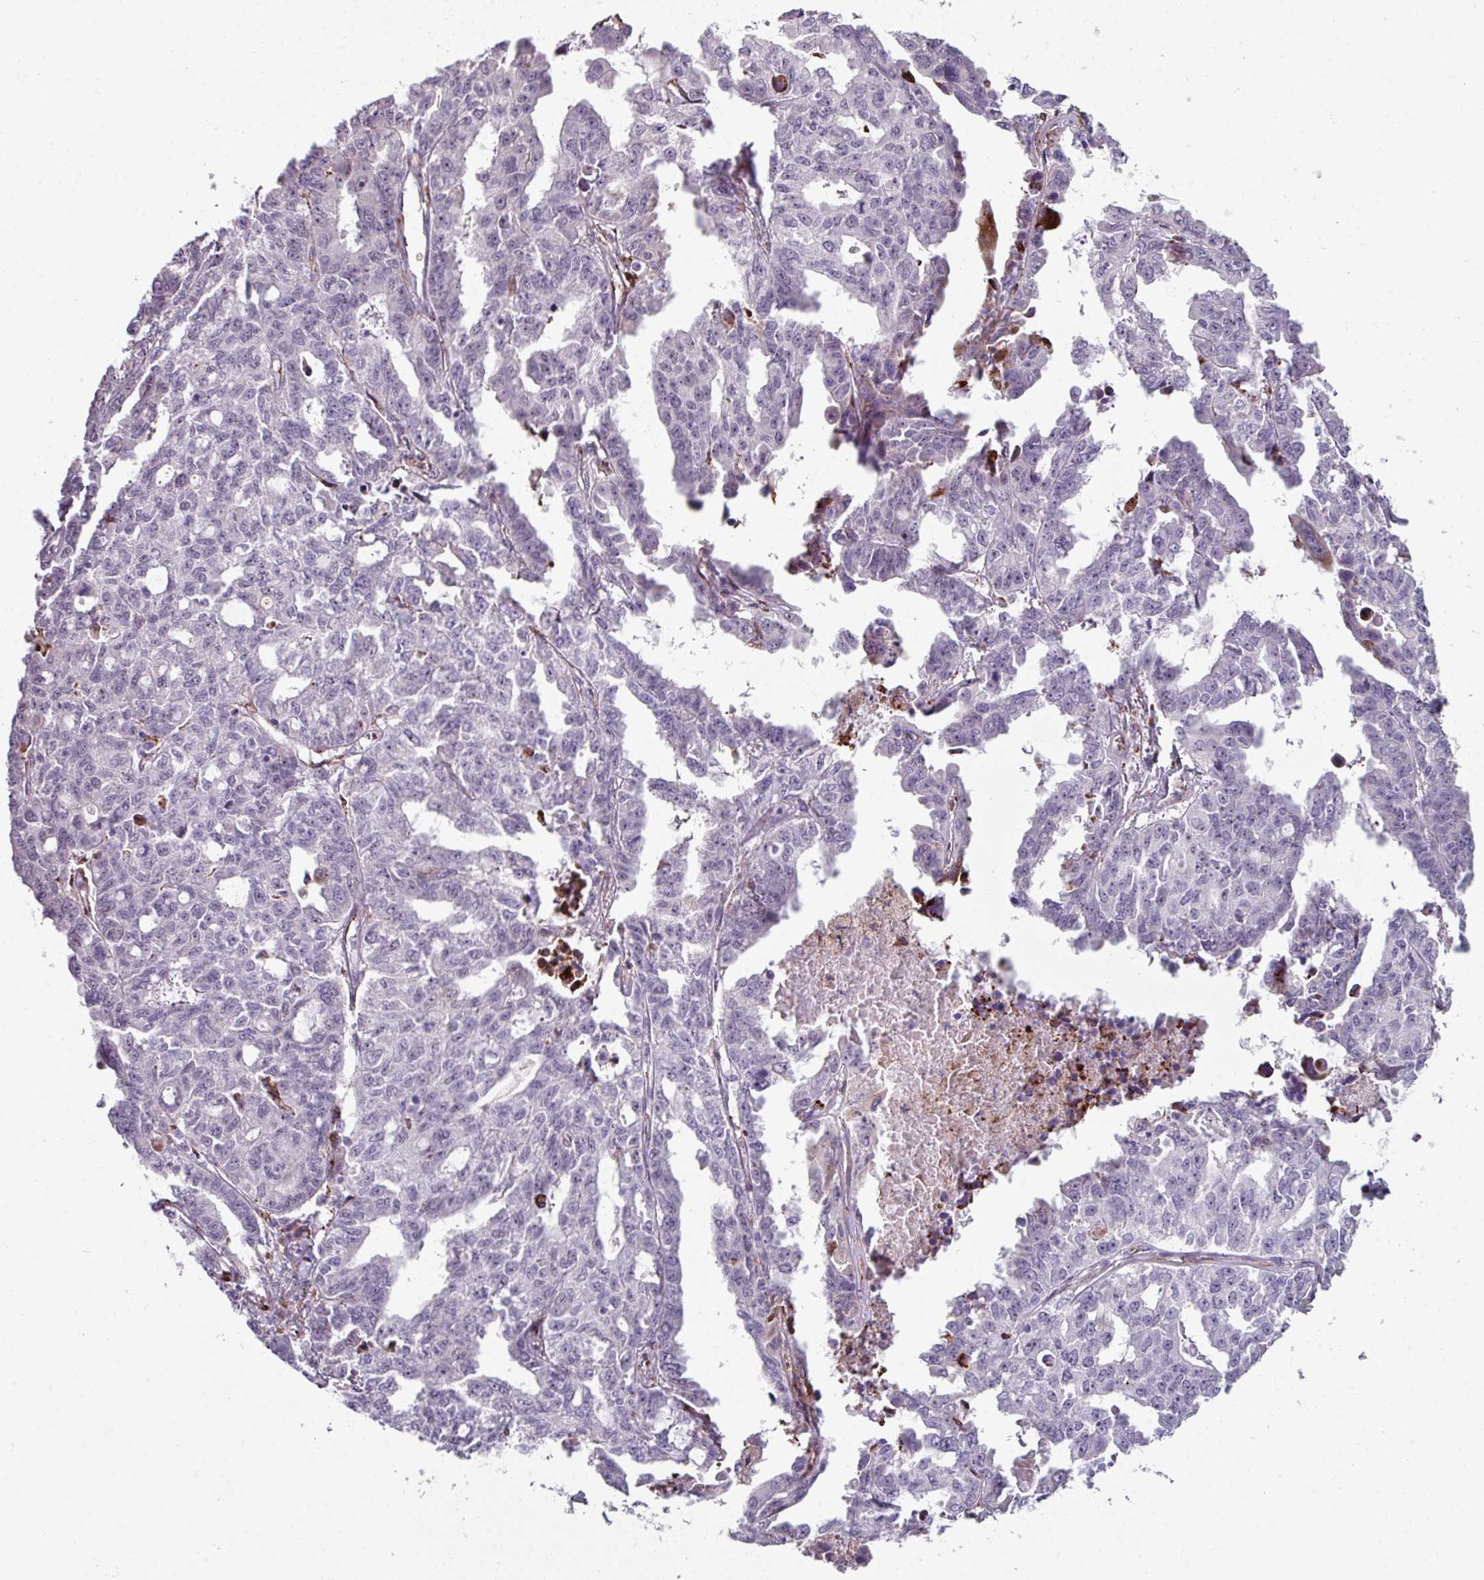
{"staining": {"intensity": "negative", "quantity": "none", "location": "none"}, "tissue": "ovarian cancer", "cell_type": "Tumor cells", "image_type": "cancer", "snomed": [{"axis": "morphology", "description": "Adenocarcinoma, NOS"}, {"axis": "morphology", "description": "Carcinoma, endometroid"}, {"axis": "topography", "description": "Ovary"}], "caption": "This is an immunohistochemistry histopathology image of human ovarian endometroid carcinoma. There is no staining in tumor cells.", "gene": "BMS1", "patient": {"sex": "female", "age": 72}}